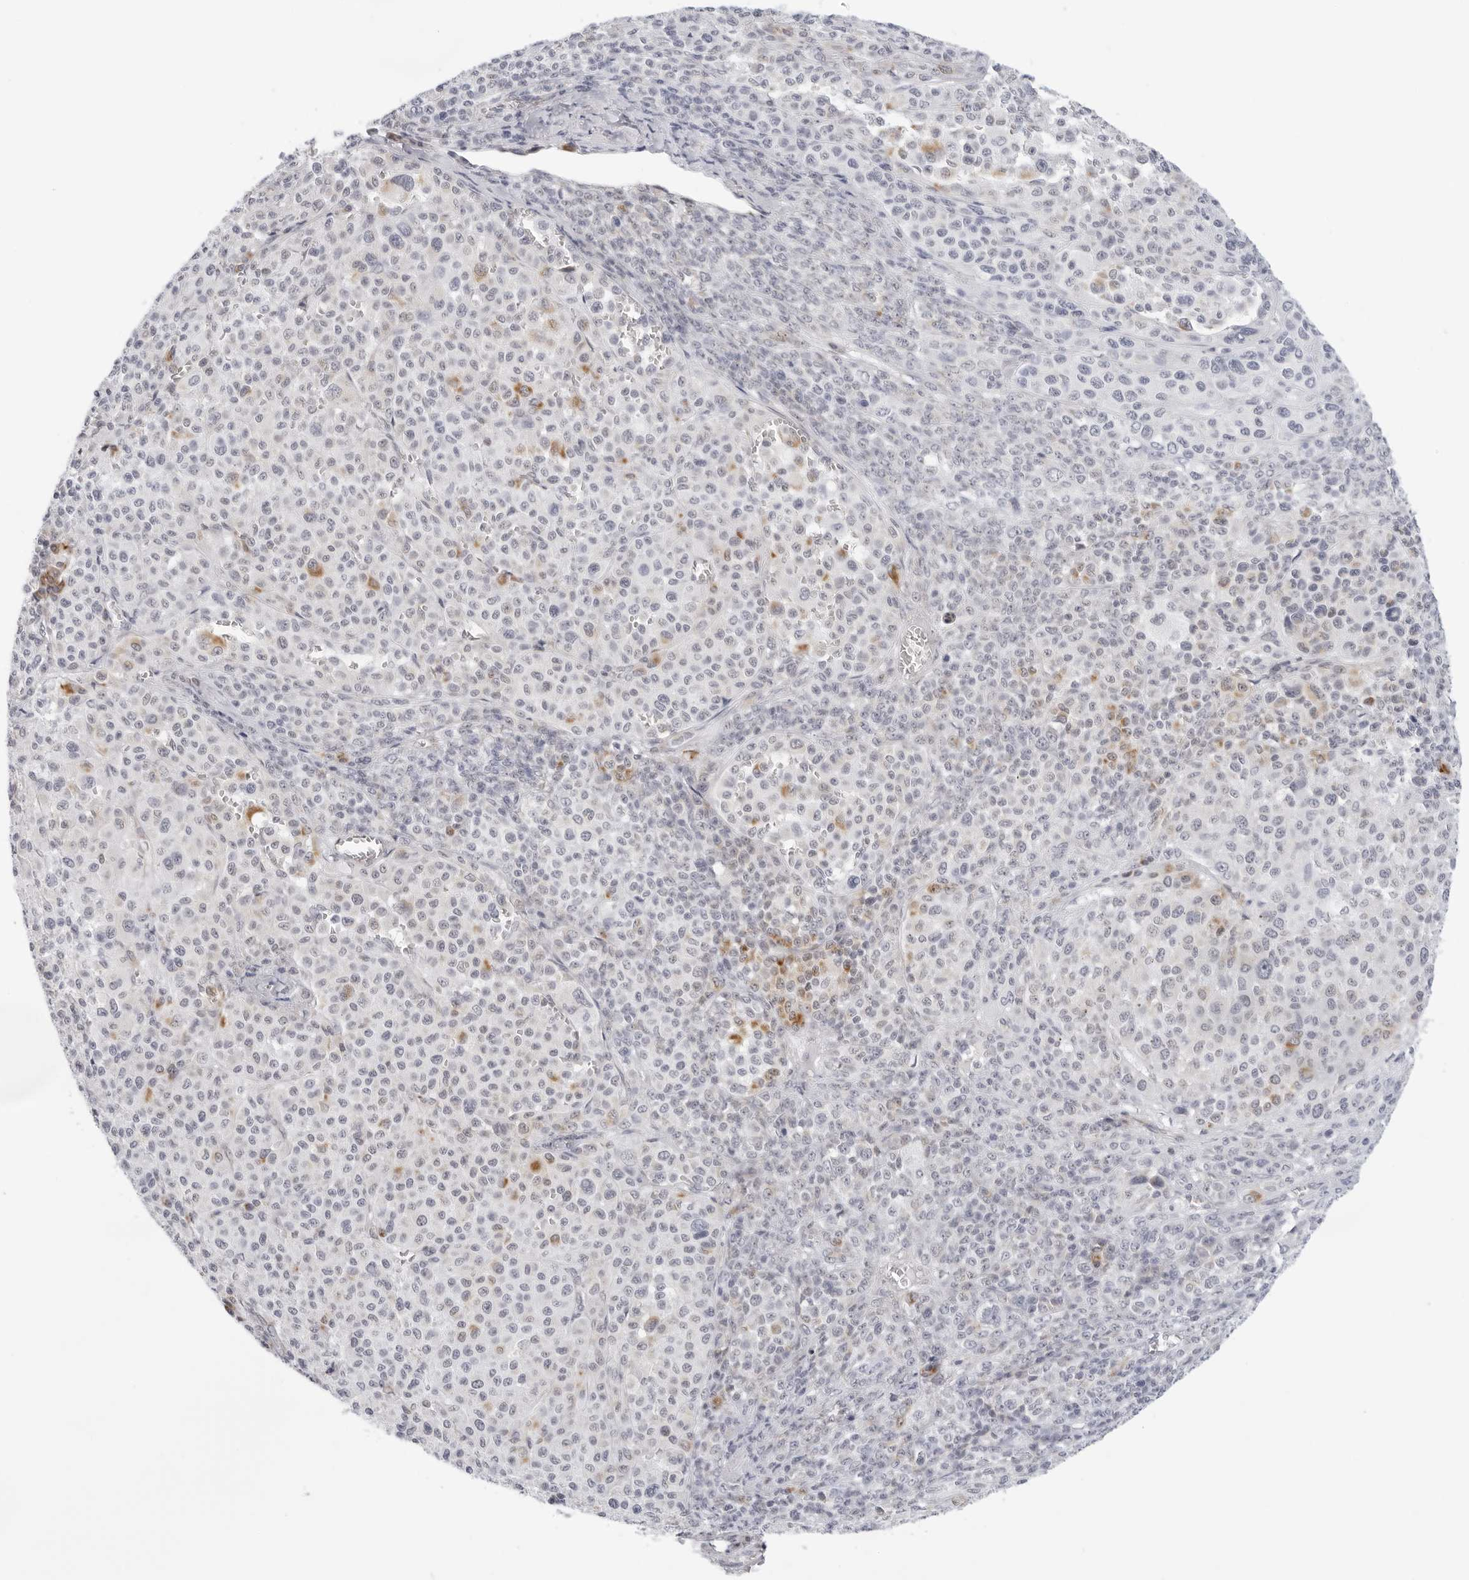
{"staining": {"intensity": "moderate", "quantity": "<25%", "location": "cytoplasmic/membranous"}, "tissue": "melanoma", "cell_type": "Tumor cells", "image_type": "cancer", "snomed": [{"axis": "morphology", "description": "Malignant melanoma, Metastatic site"}, {"axis": "topography", "description": "Skin"}], "caption": "The photomicrograph shows a brown stain indicating the presence of a protein in the cytoplasmic/membranous of tumor cells in malignant melanoma (metastatic site).", "gene": "CIART", "patient": {"sex": "female", "age": 74}}